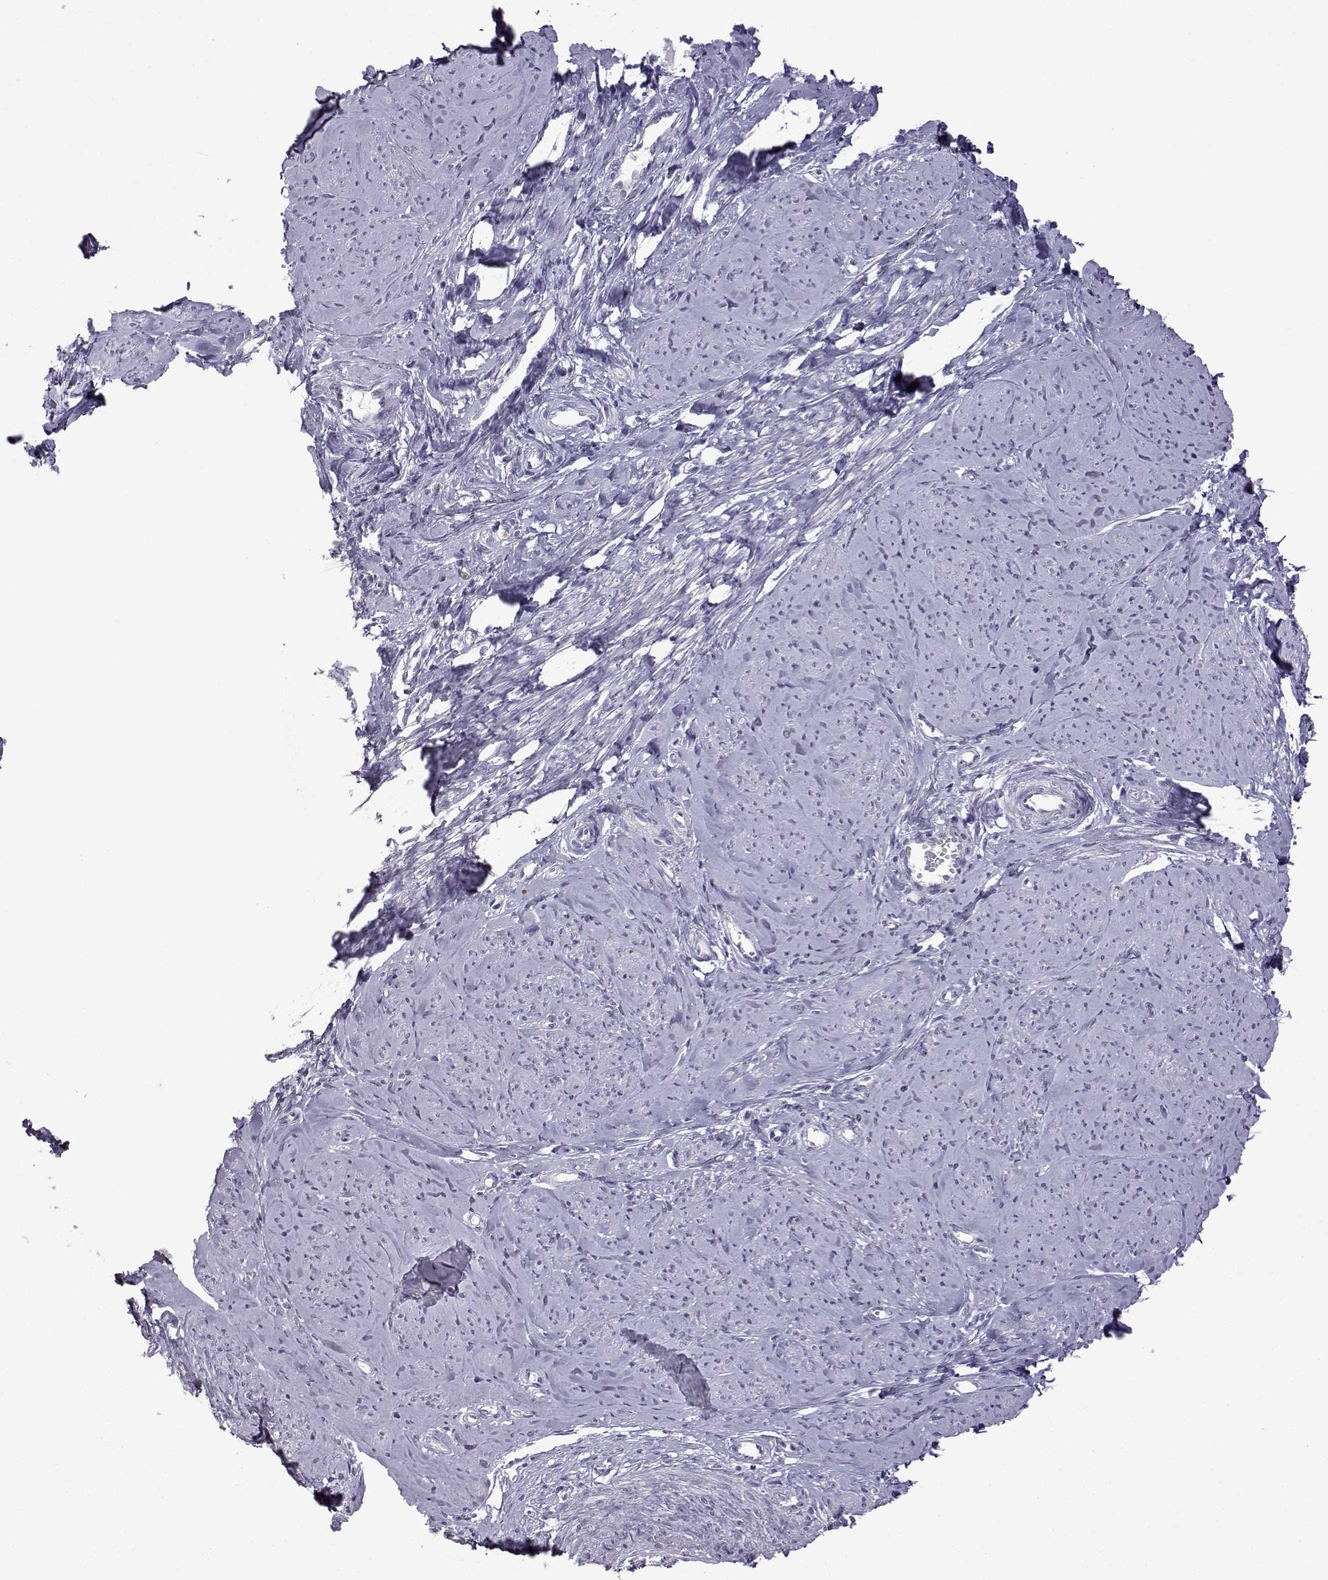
{"staining": {"intensity": "negative", "quantity": "none", "location": "none"}, "tissue": "smooth muscle", "cell_type": "Smooth muscle cells", "image_type": "normal", "snomed": [{"axis": "morphology", "description": "Normal tissue, NOS"}, {"axis": "topography", "description": "Smooth muscle"}], "caption": "Smooth muscle stained for a protein using immunohistochemistry demonstrates no staining smooth muscle cells.", "gene": "VGF", "patient": {"sex": "female", "age": 48}}